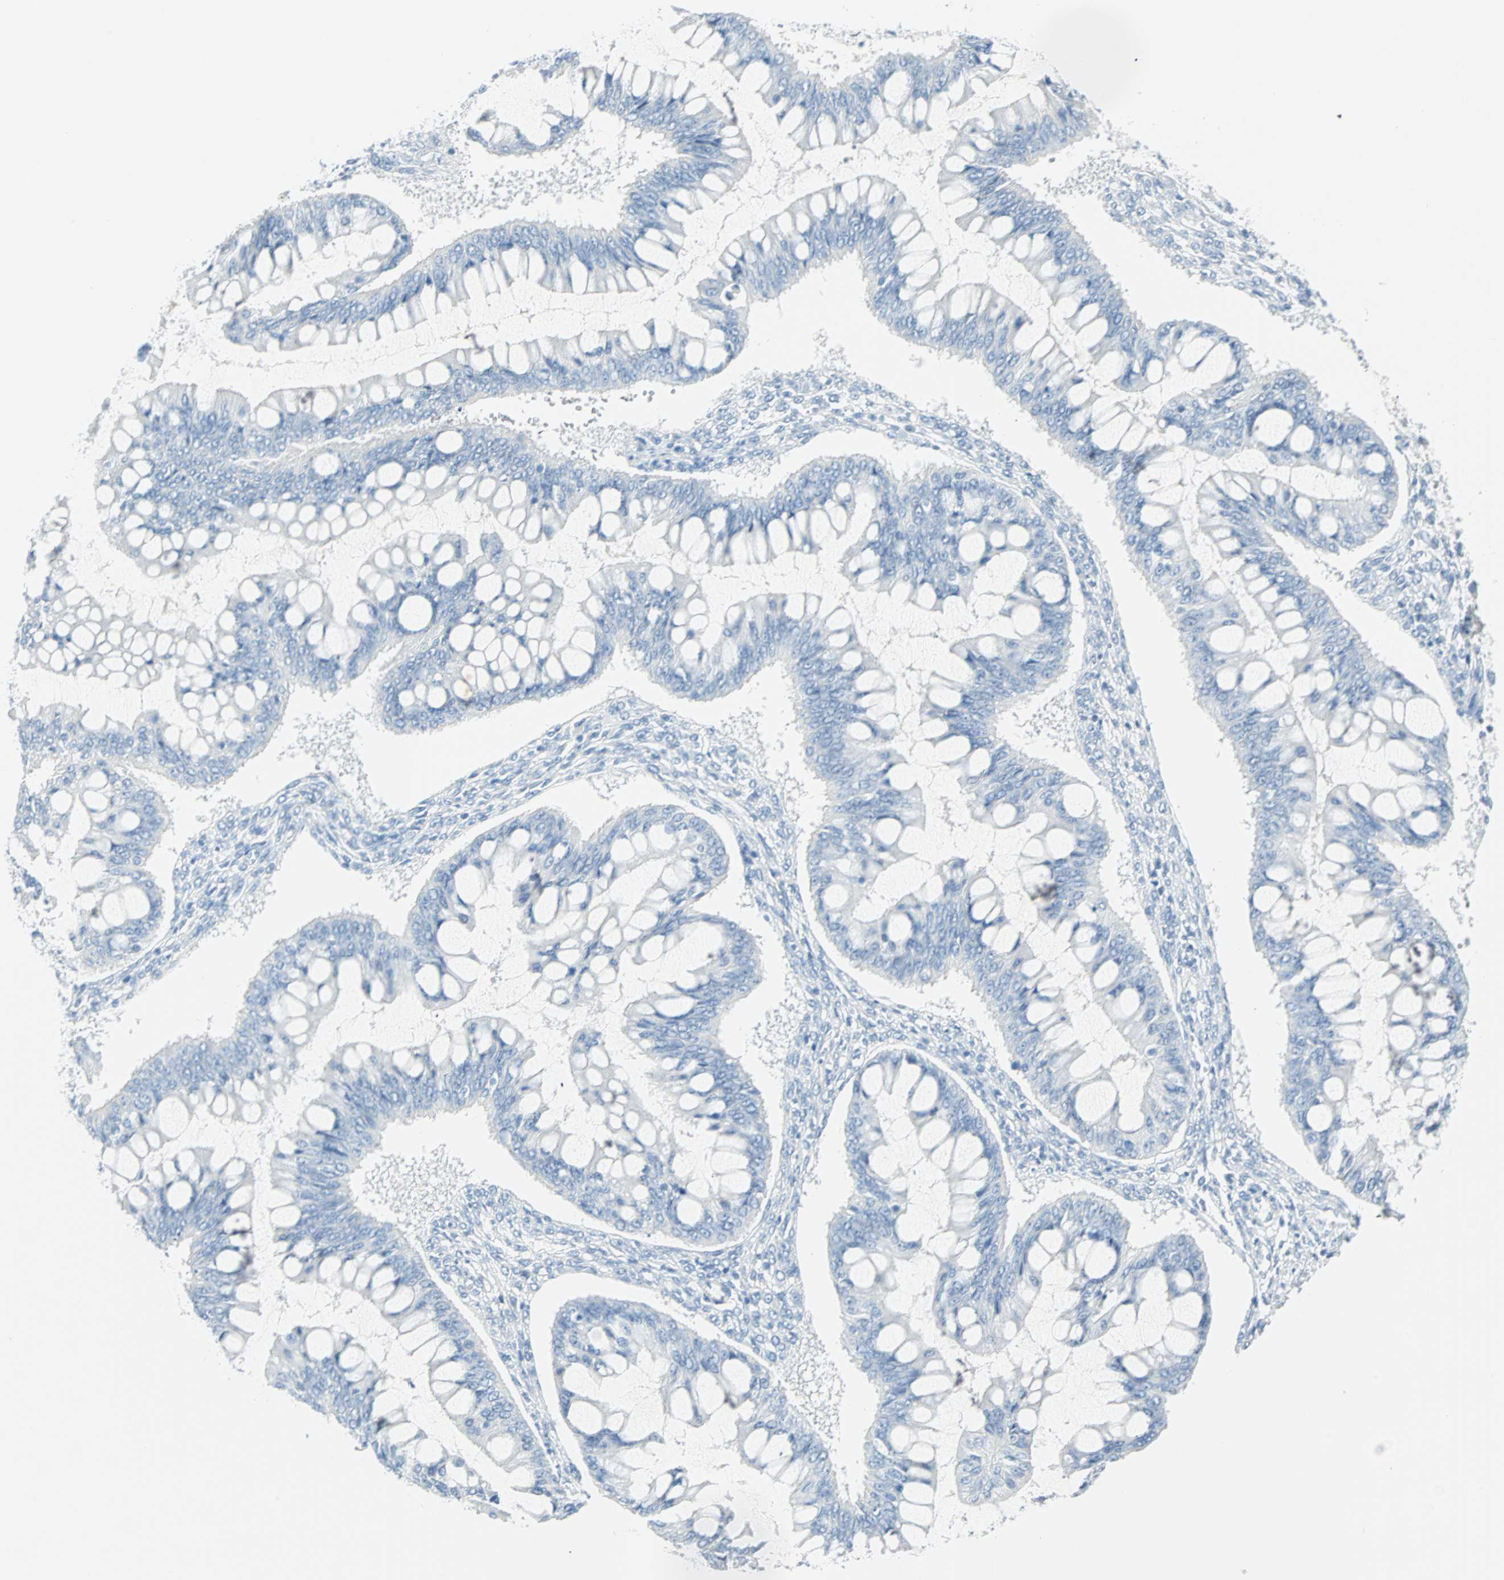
{"staining": {"intensity": "negative", "quantity": "none", "location": "none"}, "tissue": "ovarian cancer", "cell_type": "Tumor cells", "image_type": "cancer", "snomed": [{"axis": "morphology", "description": "Cystadenocarcinoma, mucinous, NOS"}, {"axis": "topography", "description": "Ovary"}], "caption": "DAB immunohistochemical staining of mucinous cystadenocarcinoma (ovarian) reveals no significant positivity in tumor cells. (Brightfield microscopy of DAB (3,3'-diaminobenzidine) IHC at high magnification).", "gene": "NES", "patient": {"sex": "female", "age": 73}}